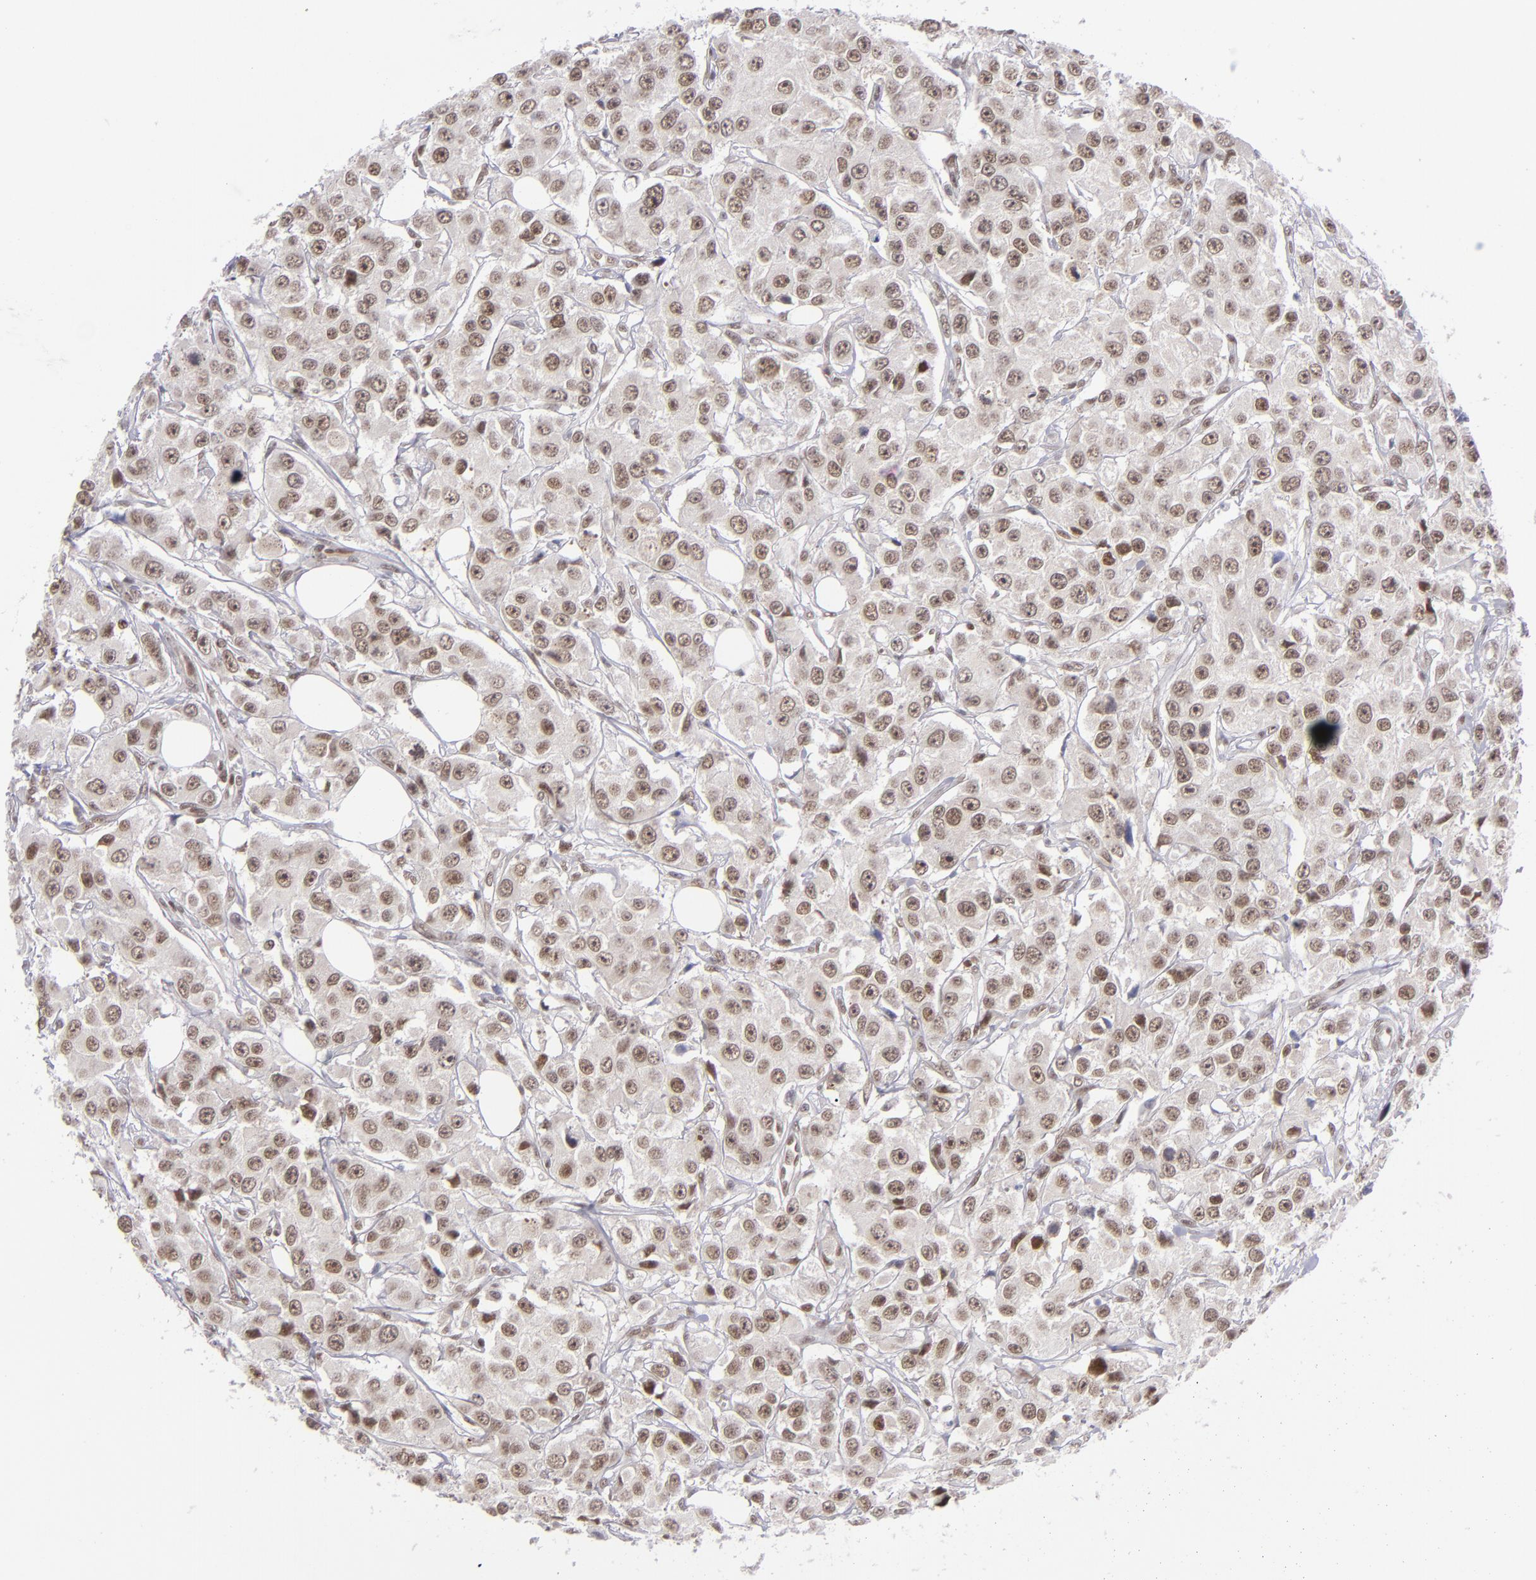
{"staining": {"intensity": "moderate", "quantity": ">75%", "location": "nuclear"}, "tissue": "breast cancer", "cell_type": "Tumor cells", "image_type": "cancer", "snomed": [{"axis": "morphology", "description": "Duct carcinoma"}, {"axis": "topography", "description": "Breast"}], "caption": "Intraductal carcinoma (breast) tissue shows moderate nuclear expression in about >75% of tumor cells The protein of interest is stained brown, and the nuclei are stained in blue (DAB IHC with brightfield microscopy, high magnification).", "gene": "MLLT3", "patient": {"sex": "female", "age": 58}}